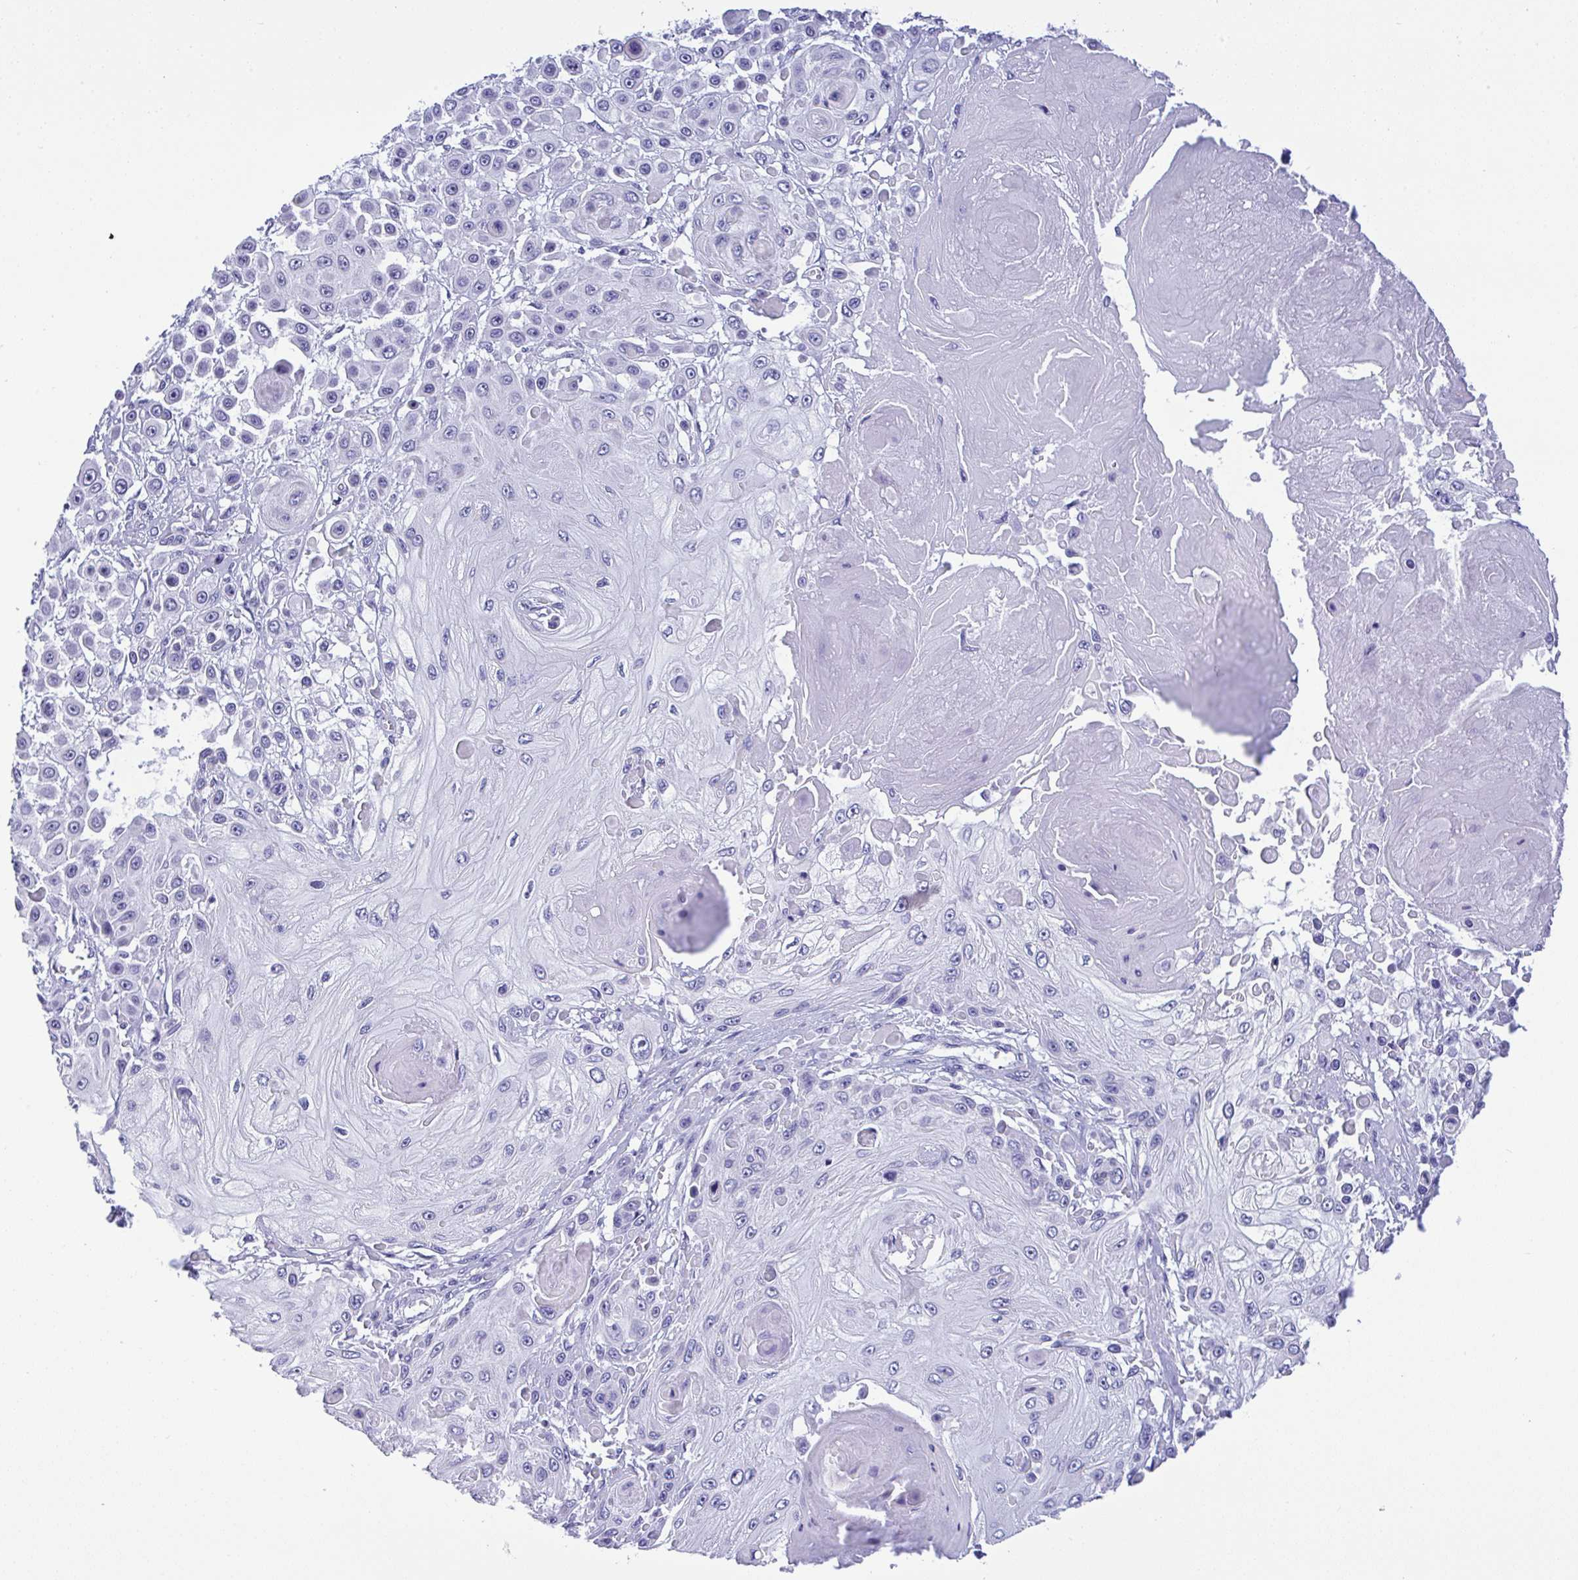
{"staining": {"intensity": "negative", "quantity": "none", "location": "none"}, "tissue": "skin cancer", "cell_type": "Tumor cells", "image_type": "cancer", "snomed": [{"axis": "morphology", "description": "Squamous cell carcinoma, NOS"}, {"axis": "topography", "description": "Skin"}], "caption": "The photomicrograph shows no significant expression in tumor cells of skin cancer.", "gene": "YBX2", "patient": {"sex": "male", "age": 67}}